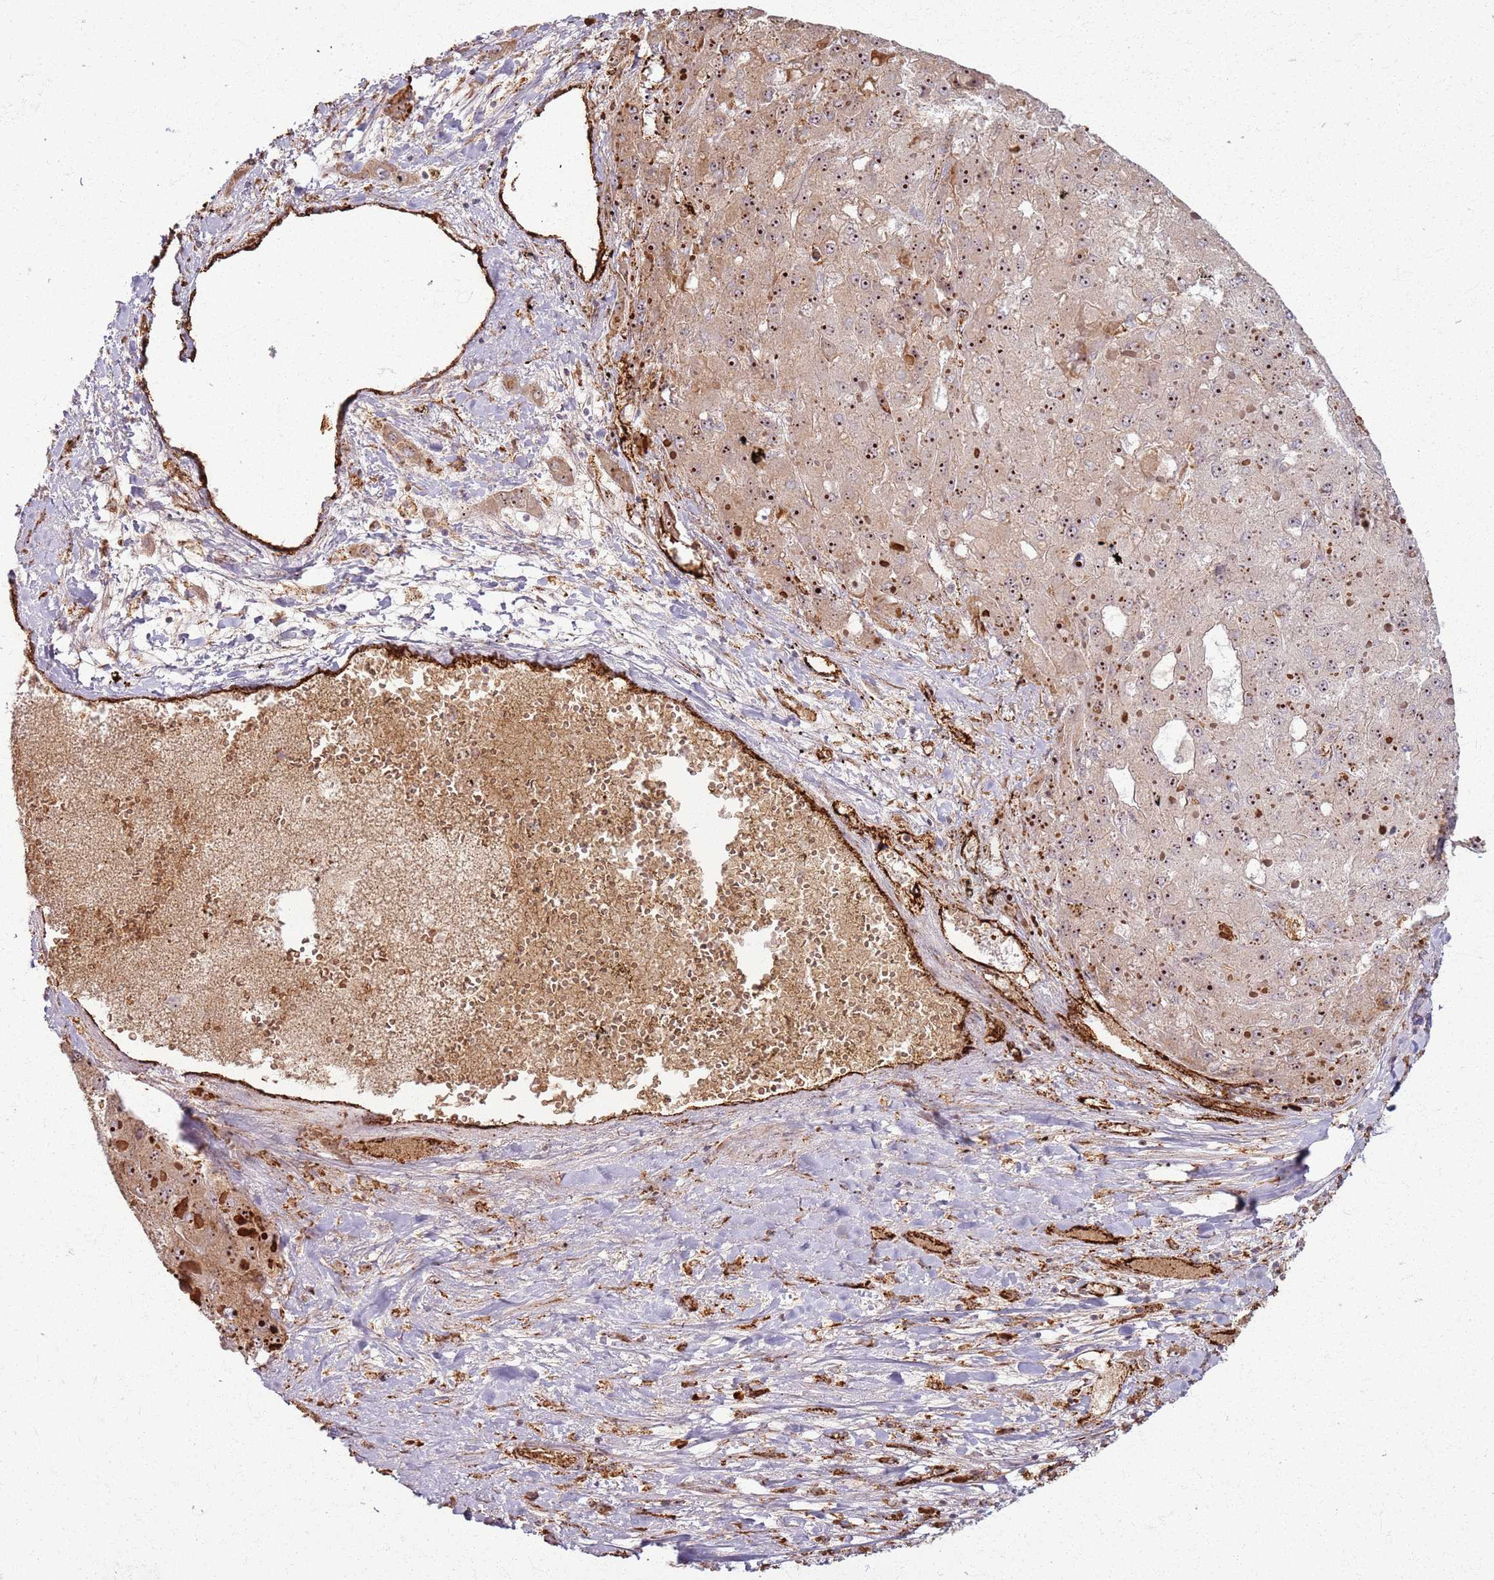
{"staining": {"intensity": "strong", "quantity": ">75%", "location": "cytoplasmic/membranous,nuclear"}, "tissue": "liver cancer", "cell_type": "Tumor cells", "image_type": "cancer", "snomed": [{"axis": "morphology", "description": "Carcinoma, Hepatocellular, NOS"}, {"axis": "topography", "description": "Liver"}], "caption": "Tumor cells show high levels of strong cytoplasmic/membranous and nuclear expression in about >75% of cells in human liver cancer (hepatocellular carcinoma).", "gene": "KRI1", "patient": {"sex": "female", "age": 73}}